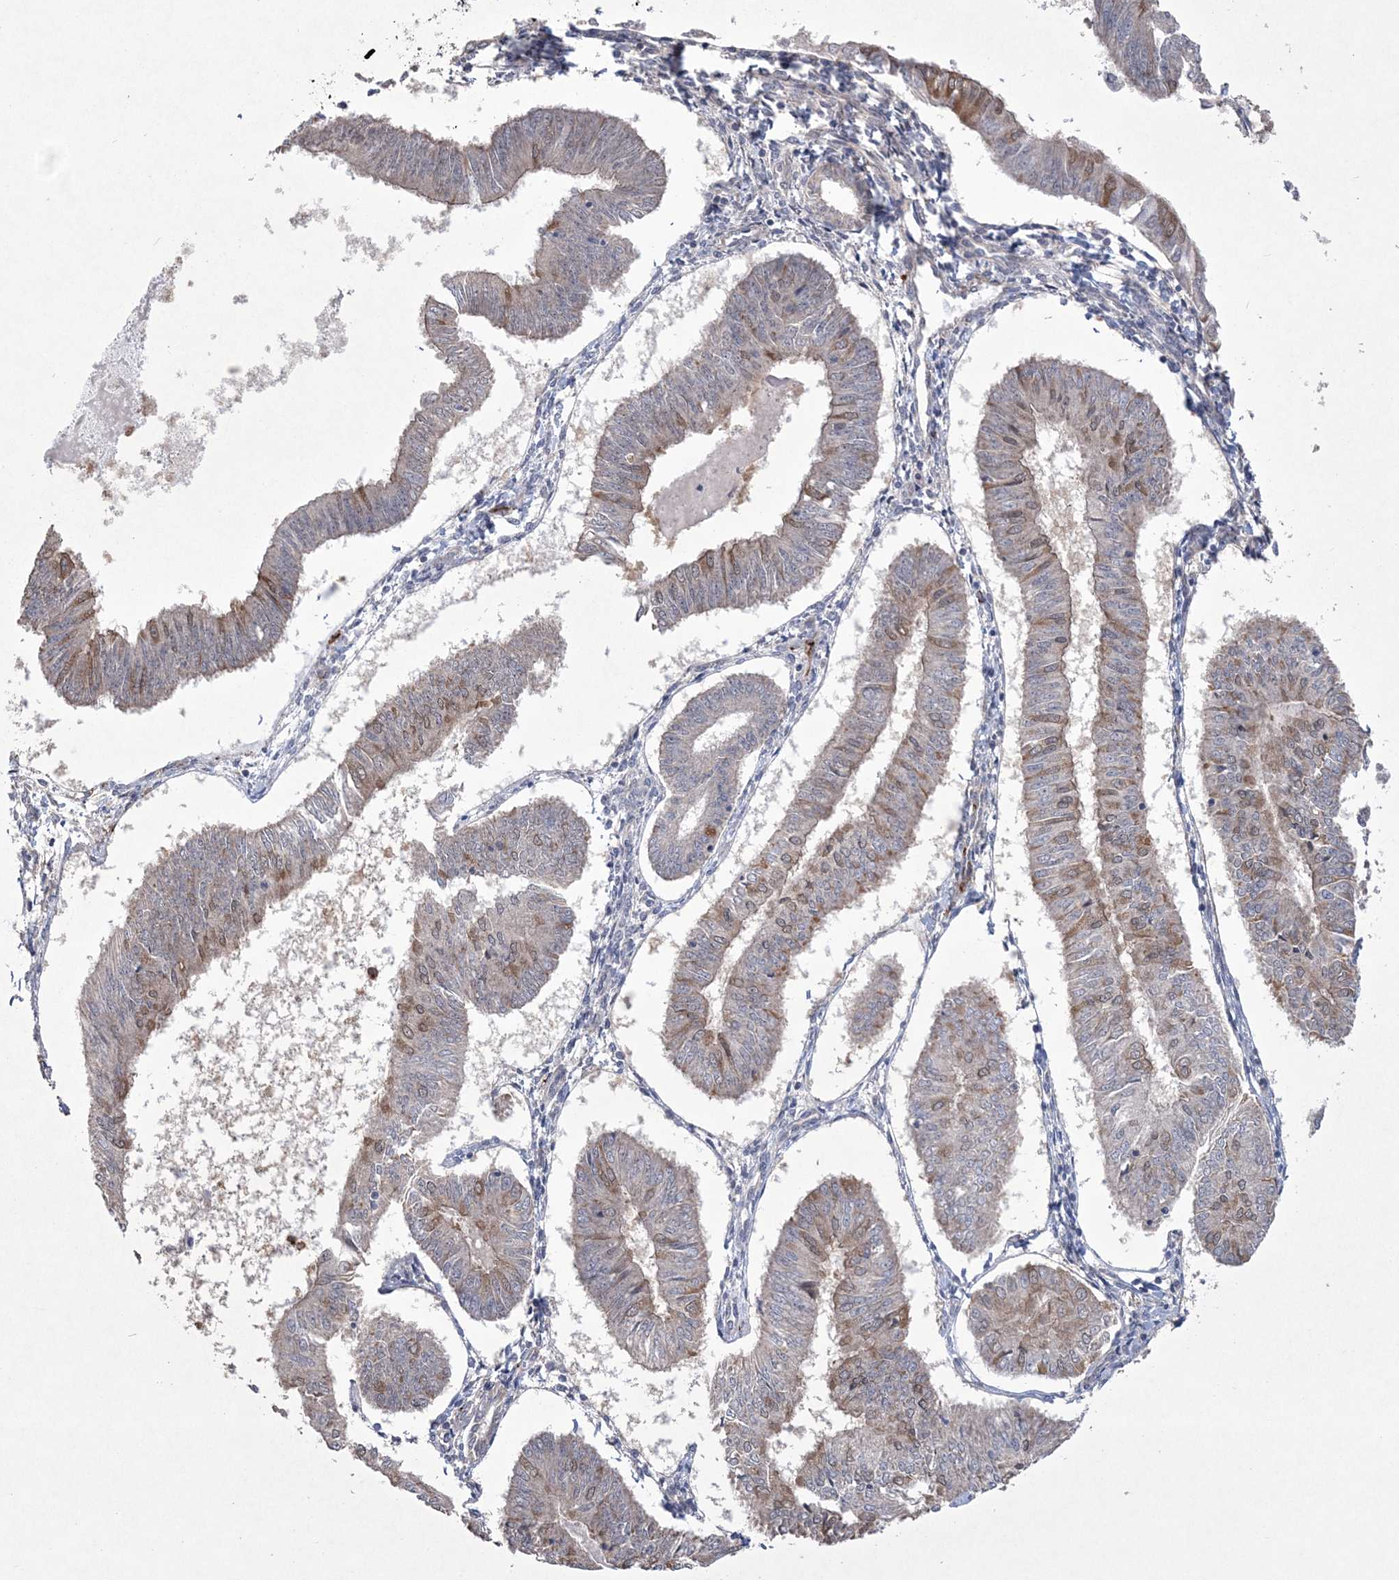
{"staining": {"intensity": "weak", "quantity": "<25%", "location": "cytoplasmic/membranous"}, "tissue": "endometrial cancer", "cell_type": "Tumor cells", "image_type": "cancer", "snomed": [{"axis": "morphology", "description": "Adenocarcinoma, NOS"}, {"axis": "topography", "description": "Endometrium"}], "caption": "Adenocarcinoma (endometrial) was stained to show a protein in brown. There is no significant positivity in tumor cells.", "gene": "DPCD", "patient": {"sex": "female", "age": 58}}